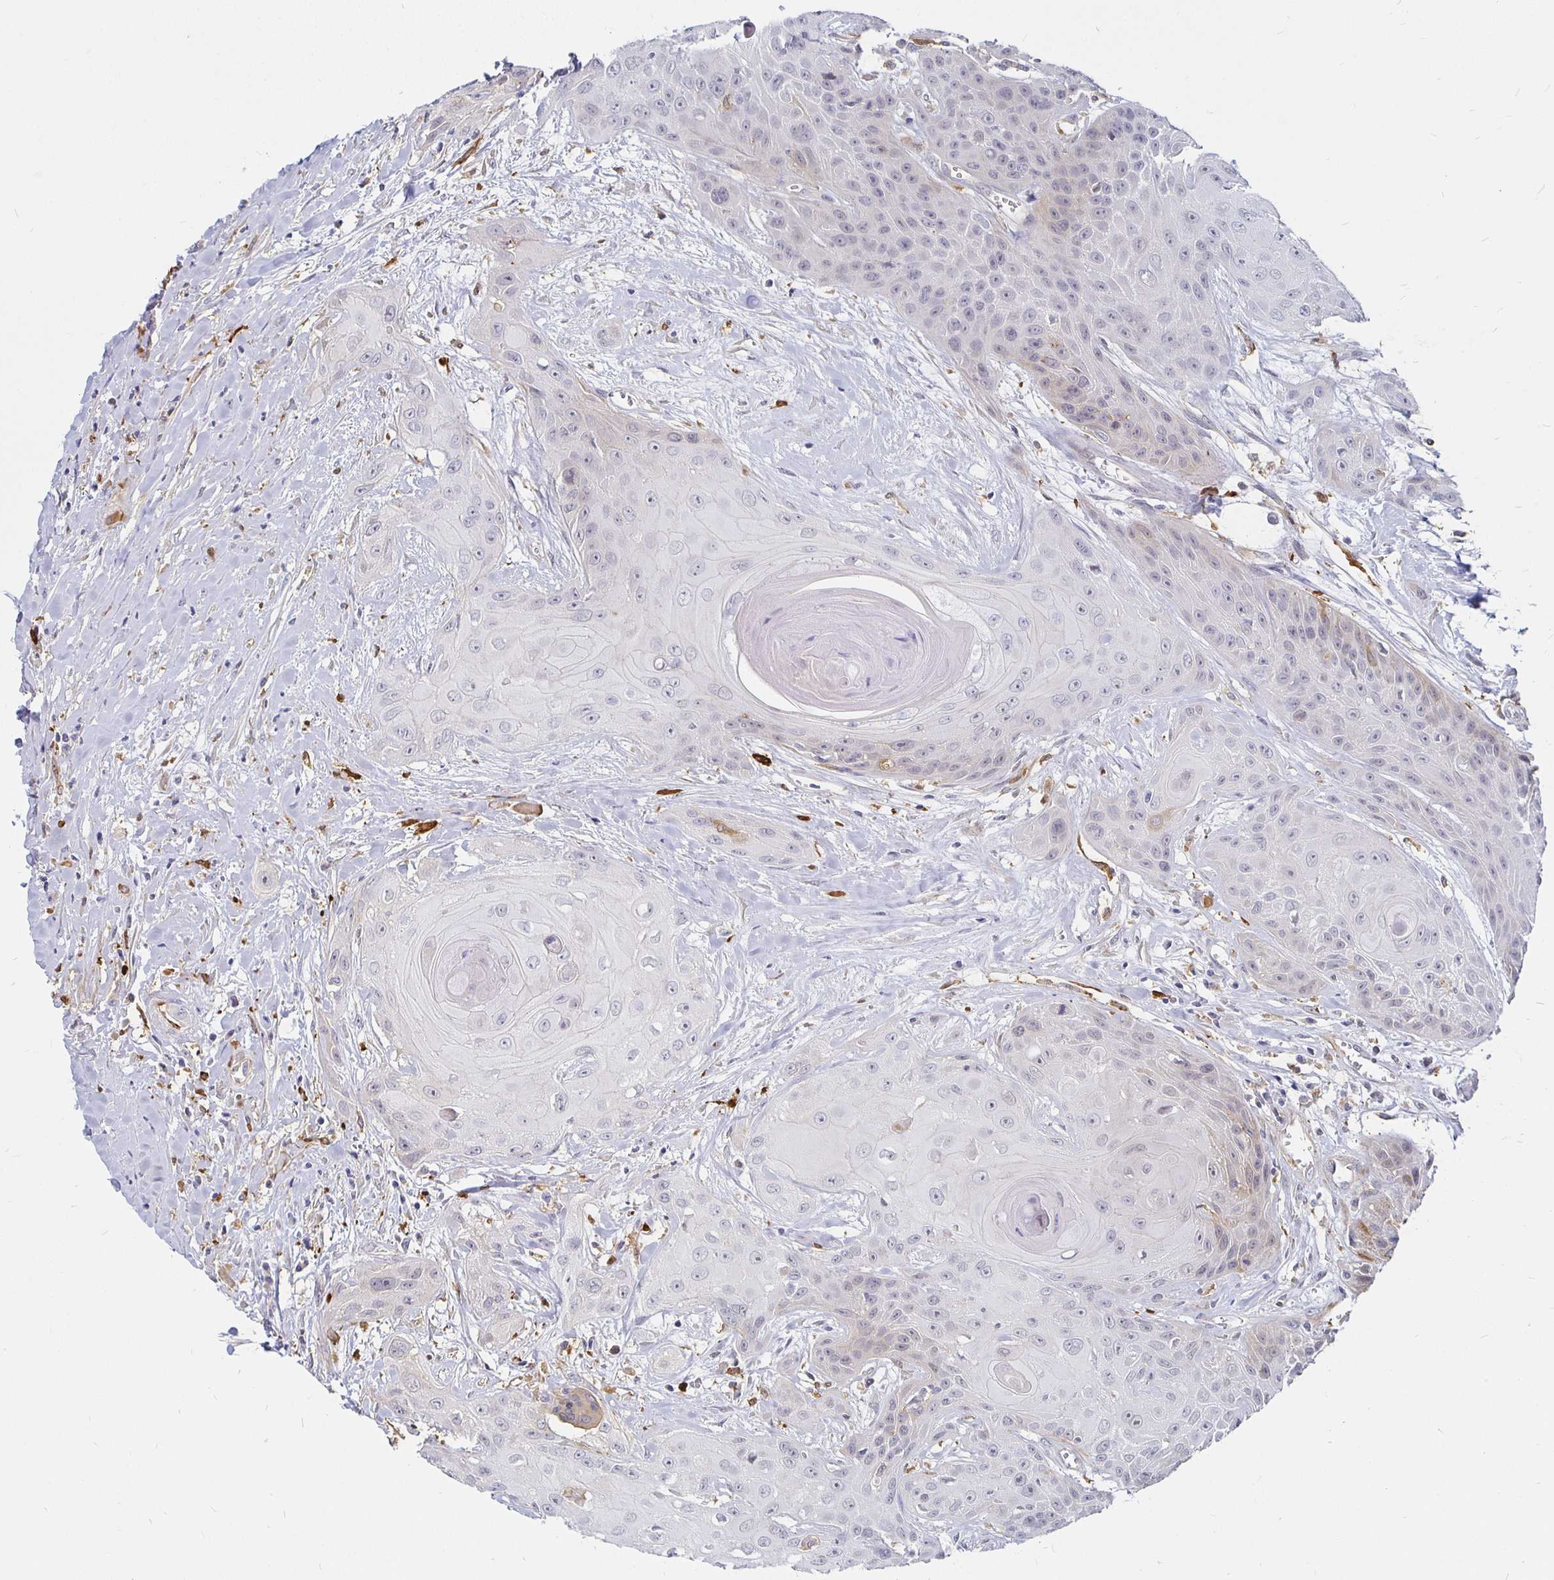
{"staining": {"intensity": "negative", "quantity": "none", "location": "none"}, "tissue": "head and neck cancer", "cell_type": "Tumor cells", "image_type": "cancer", "snomed": [{"axis": "morphology", "description": "Squamous cell carcinoma, NOS"}, {"axis": "topography", "description": "Head-Neck"}], "caption": "This photomicrograph is of head and neck cancer stained with immunohistochemistry to label a protein in brown with the nuclei are counter-stained blue. There is no positivity in tumor cells. Brightfield microscopy of IHC stained with DAB (brown) and hematoxylin (blue), captured at high magnification.", "gene": "CCDC85A", "patient": {"sex": "female", "age": 73}}